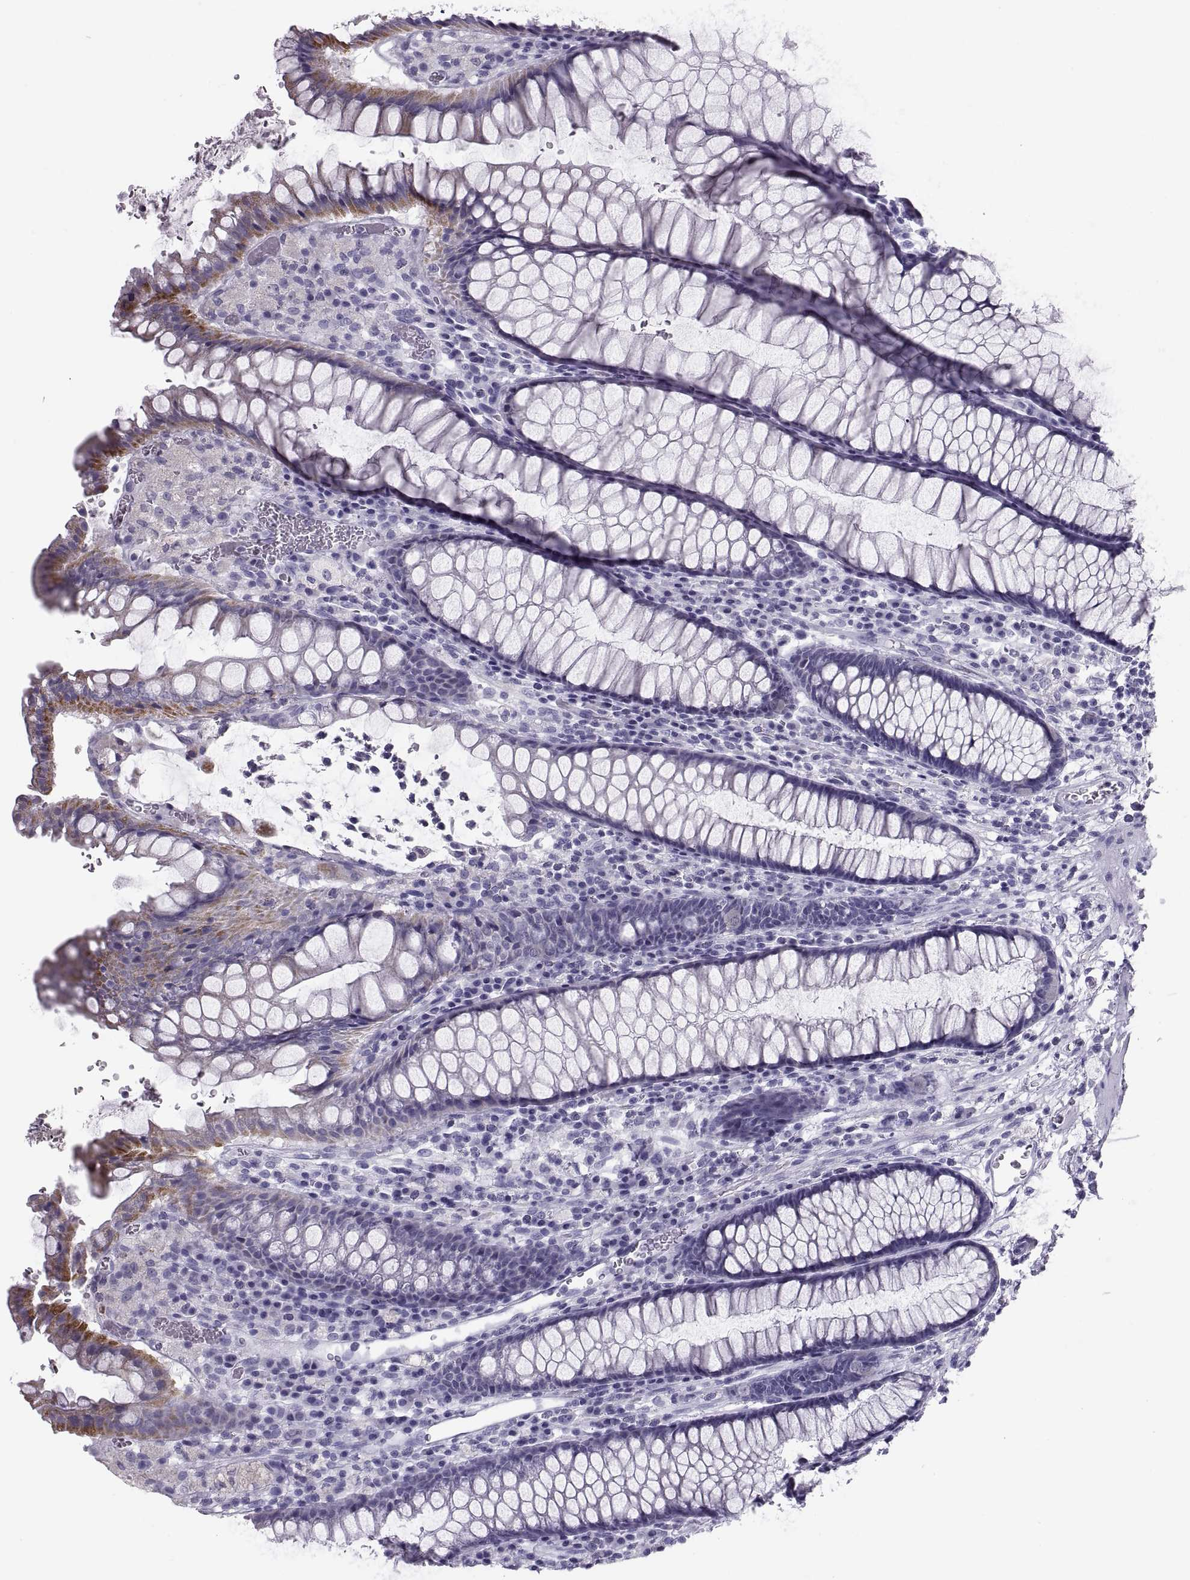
{"staining": {"intensity": "moderate", "quantity": "<25%", "location": "cytoplasmic/membranous"}, "tissue": "rectum", "cell_type": "Glandular cells", "image_type": "normal", "snomed": [{"axis": "morphology", "description": "Normal tissue, NOS"}, {"axis": "topography", "description": "Rectum"}], "caption": "Immunohistochemistry (IHC) of normal rectum reveals low levels of moderate cytoplasmic/membranous expression in approximately <25% of glandular cells.", "gene": "PAX2", "patient": {"sex": "female", "age": 68}}